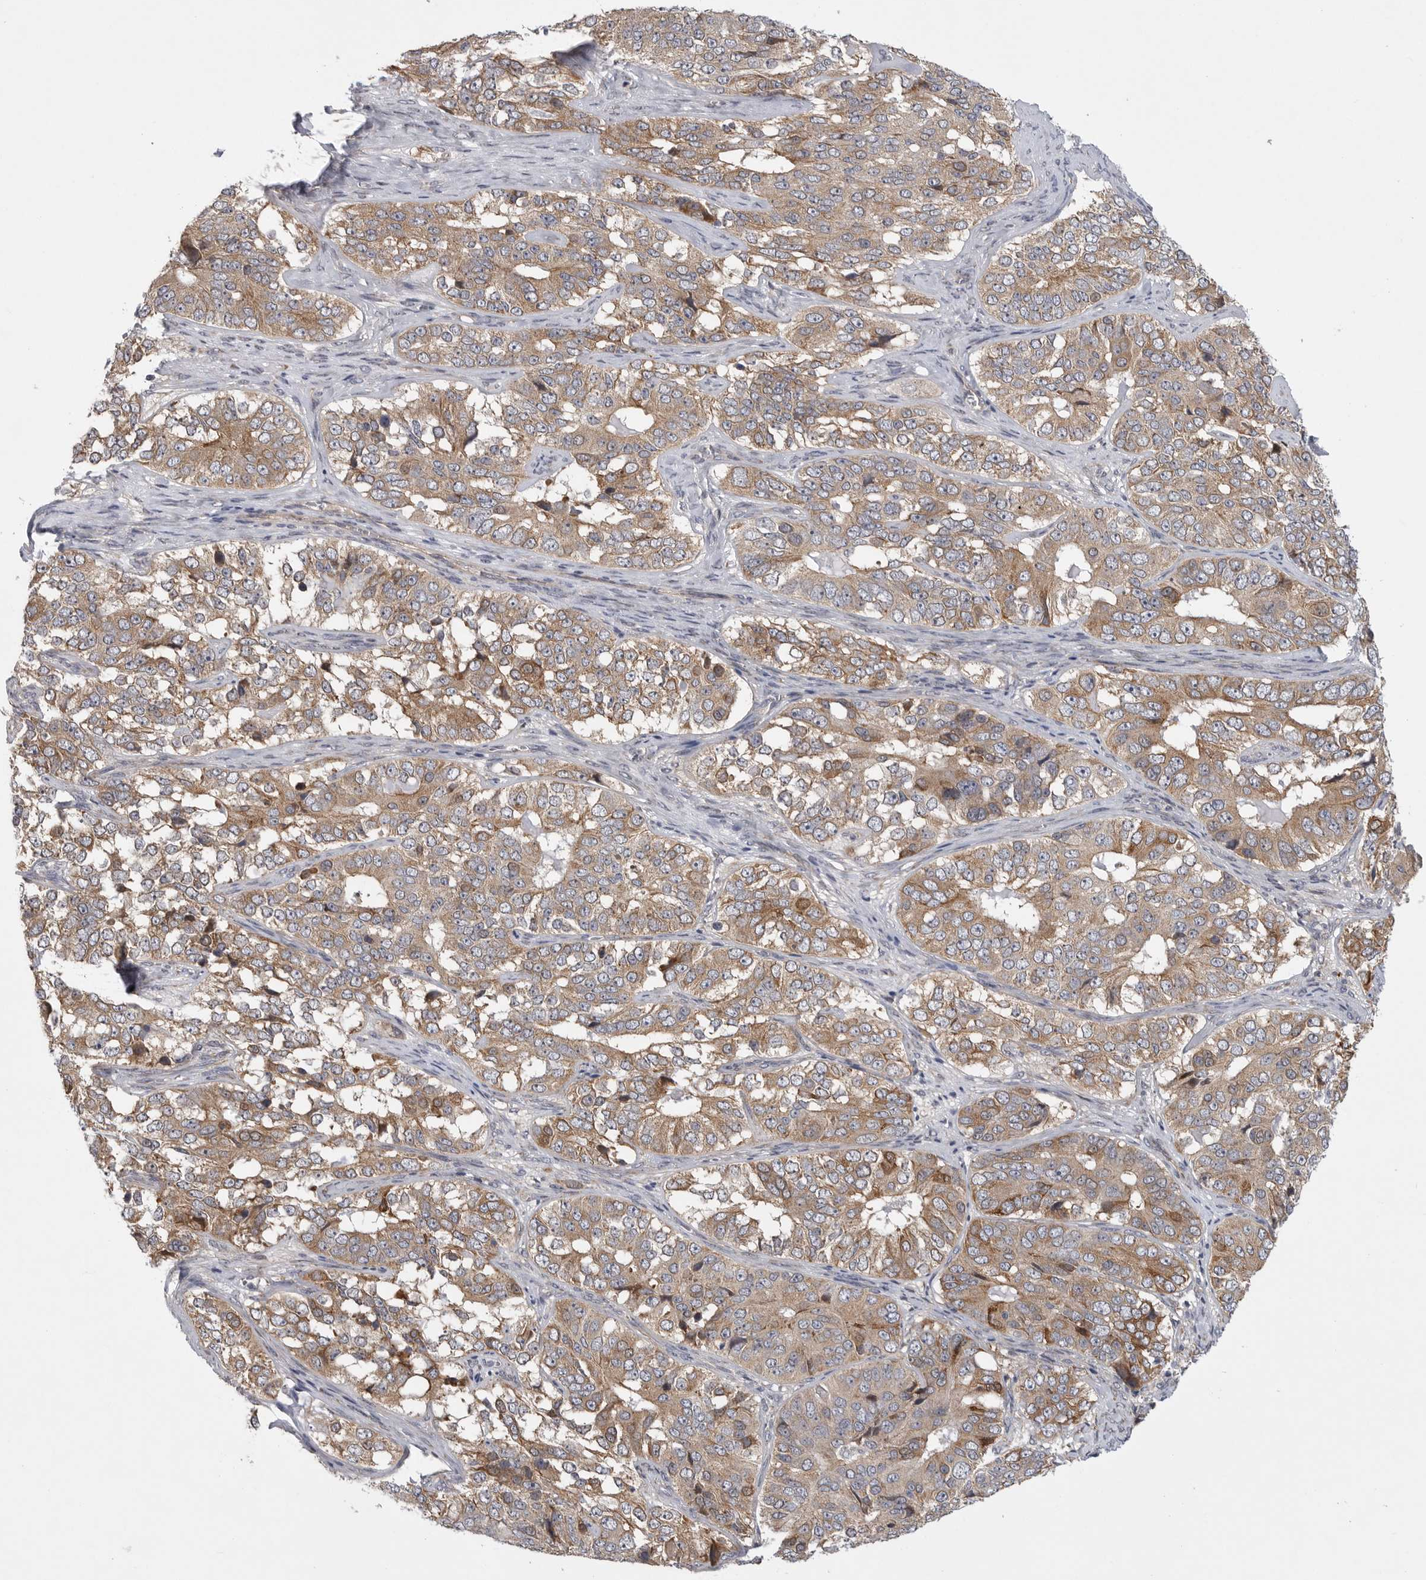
{"staining": {"intensity": "moderate", "quantity": ">75%", "location": "cytoplasmic/membranous"}, "tissue": "ovarian cancer", "cell_type": "Tumor cells", "image_type": "cancer", "snomed": [{"axis": "morphology", "description": "Carcinoma, endometroid"}, {"axis": "topography", "description": "Ovary"}], "caption": "A medium amount of moderate cytoplasmic/membranous expression is seen in about >75% of tumor cells in ovarian cancer (endometroid carcinoma) tissue.", "gene": "FBXO43", "patient": {"sex": "female", "age": 51}}